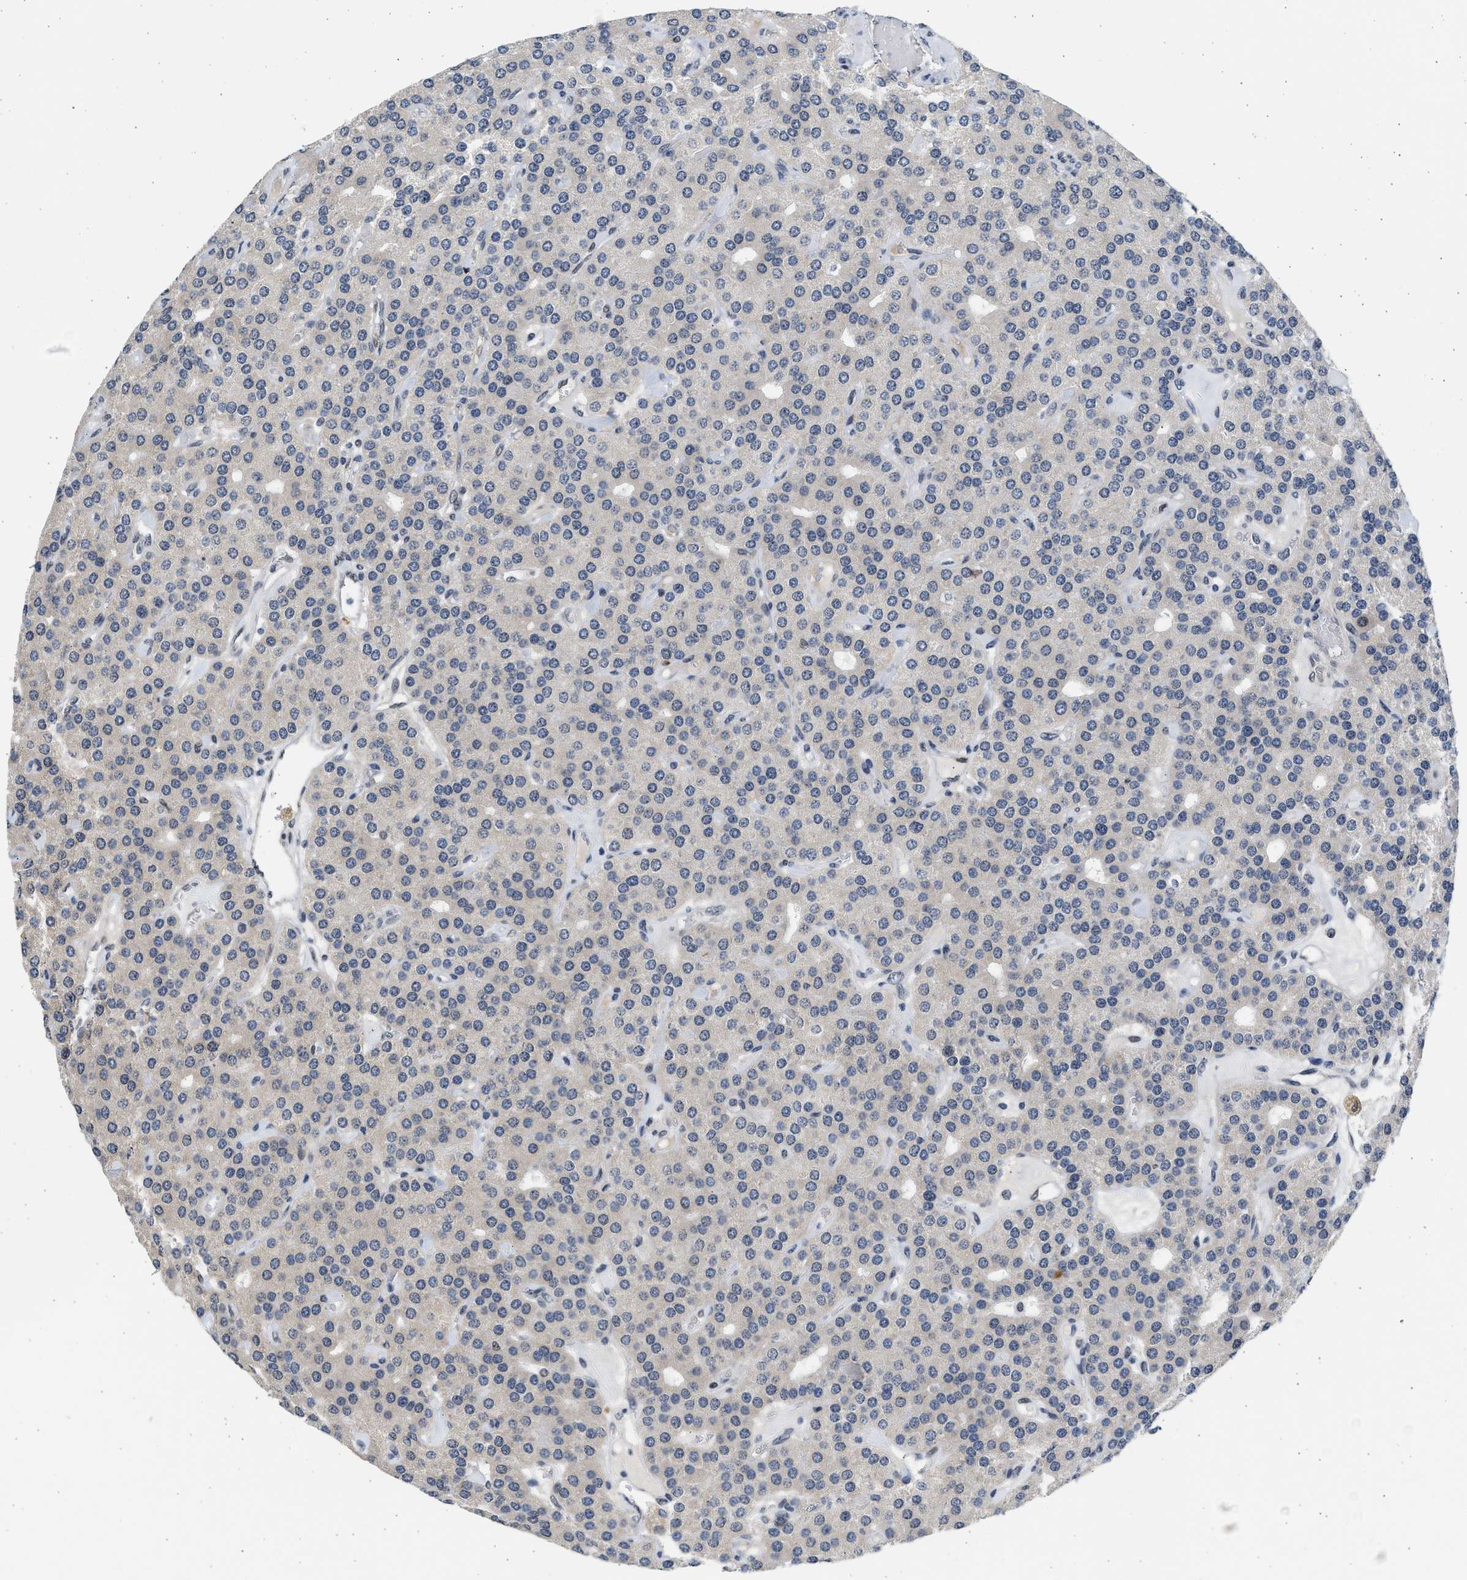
{"staining": {"intensity": "weak", "quantity": "<25%", "location": "cytoplasmic/membranous"}, "tissue": "parathyroid gland", "cell_type": "Glandular cells", "image_type": "normal", "snomed": [{"axis": "morphology", "description": "Normal tissue, NOS"}, {"axis": "morphology", "description": "Adenoma, NOS"}, {"axis": "topography", "description": "Parathyroid gland"}], "caption": "High power microscopy histopathology image of an immunohistochemistry (IHC) micrograph of unremarkable parathyroid gland, revealing no significant expression in glandular cells. (IHC, brightfield microscopy, high magnification).", "gene": "HMGN3", "patient": {"sex": "female", "age": 86}}